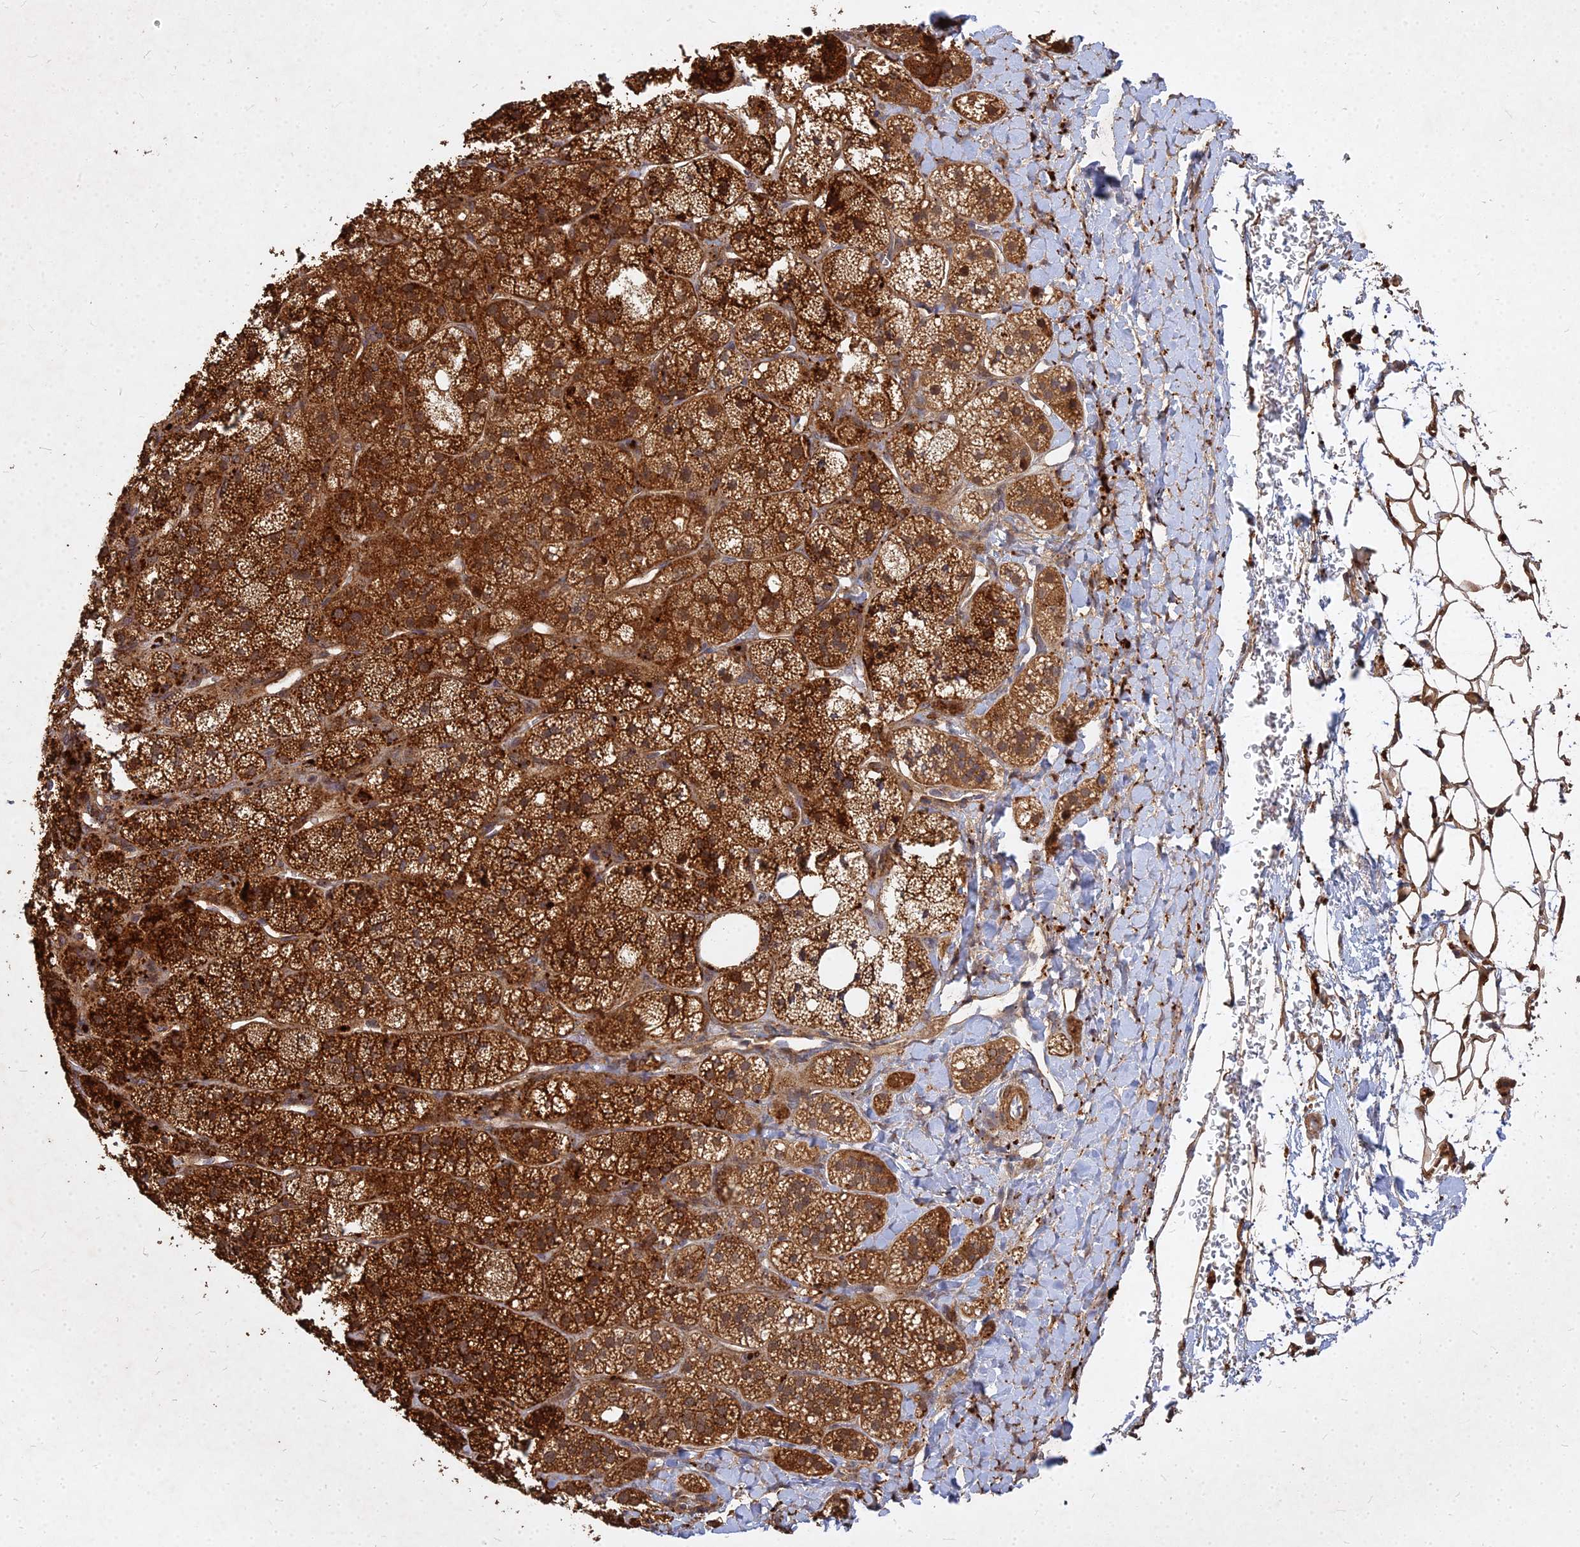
{"staining": {"intensity": "strong", "quantity": ">75%", "location": "cytoplasmic/membranous"}, "tissue": "adrenal gland", "cell_type": "Glandular cells", "image_type": "normal", "snomed": [{"axis": "morphology", "description": "Normal tissue, NOS"}, {"axis": "topography", "description": "Adrenal gland"}], "caption": "Immunohistochemistry histopathology image of unremarkable adrenal gland: adrenal gland stained using IHC exhibits high levels of strong protein expression localized specifically in the cytoplasmic/membranous of glandular cells, appearing as a cytoplasmic/membranous brown color.", "gene": "UBE2W", "patient": {"sex": "male", "age": 61}}